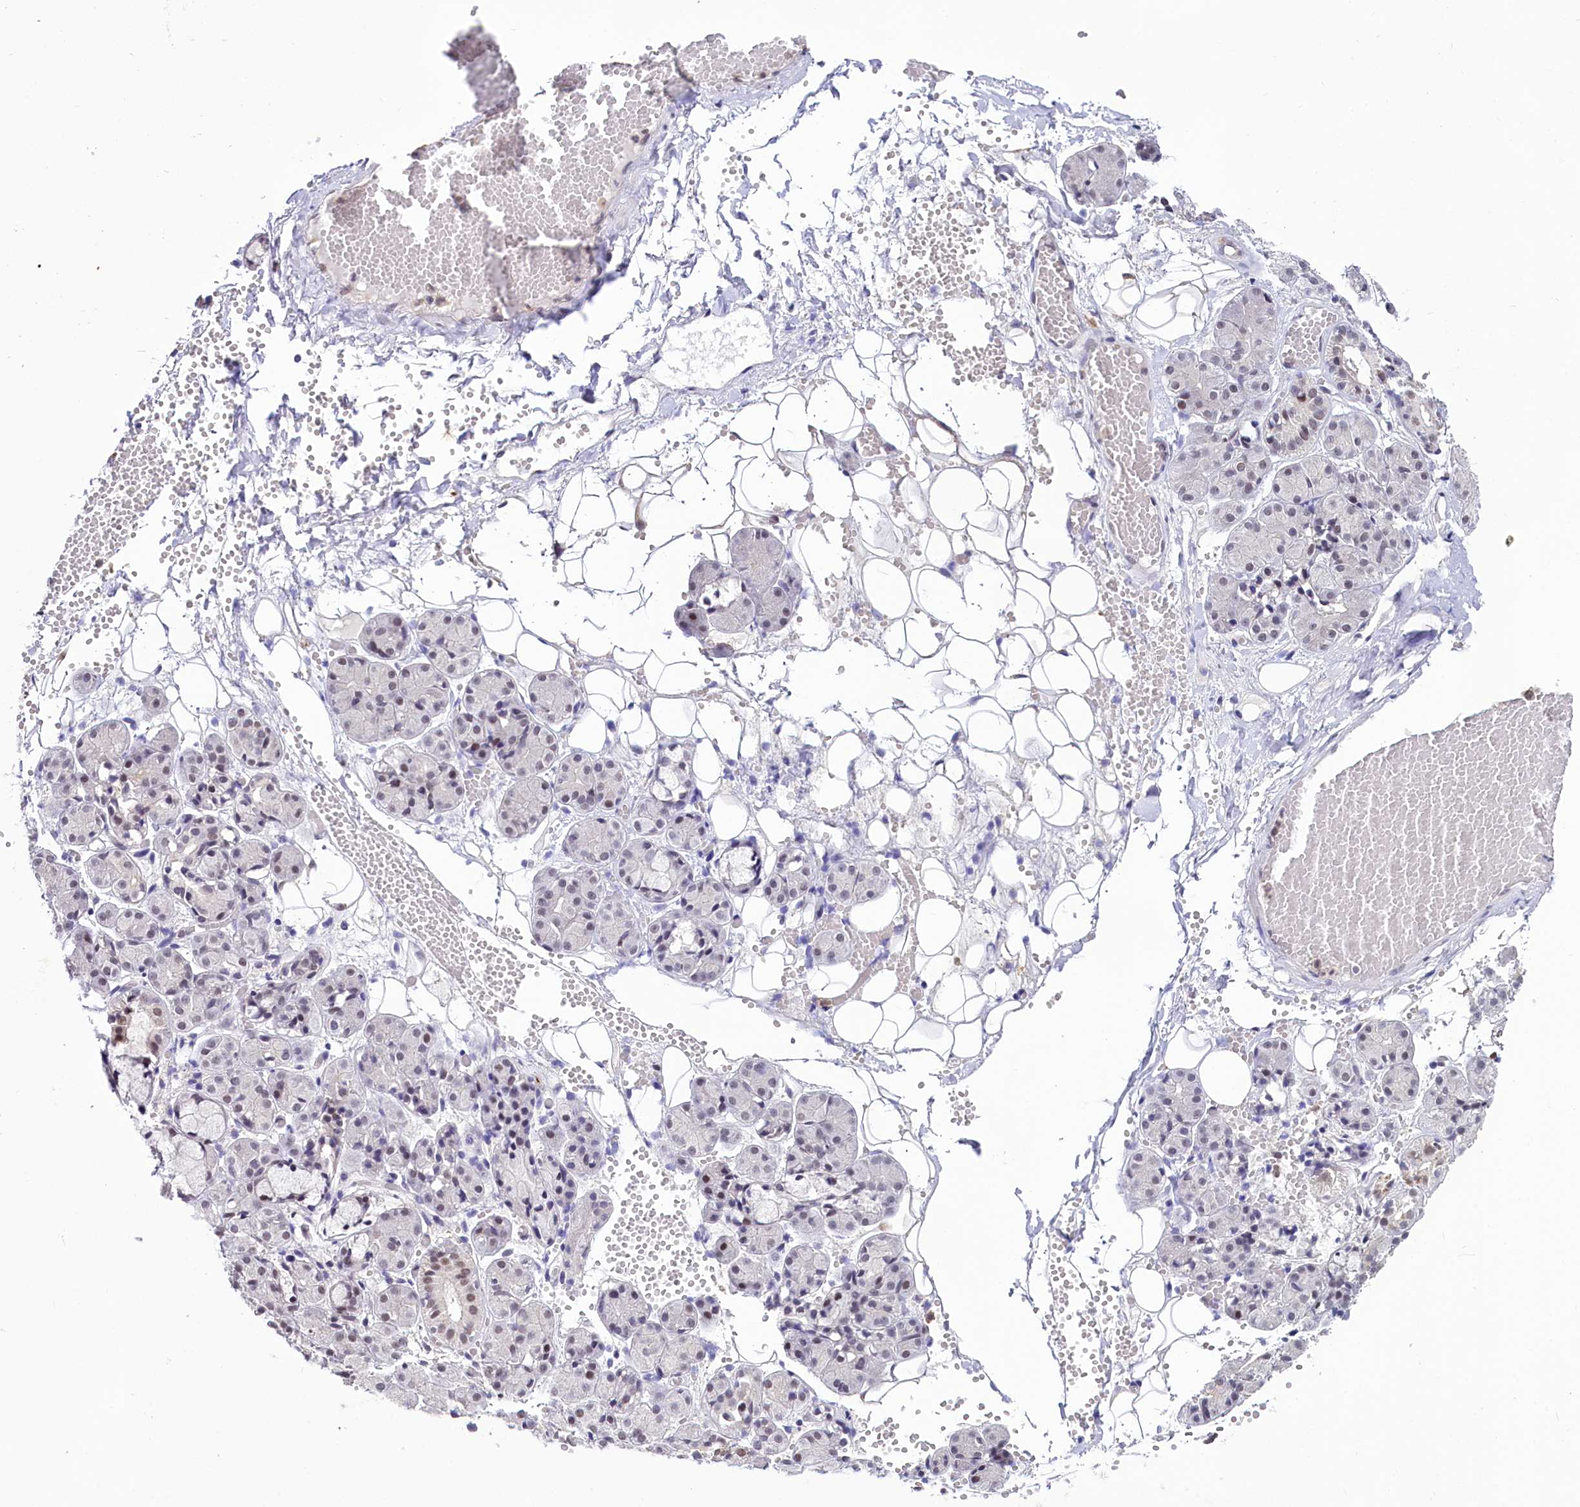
{"staining": {"intensity": "weak", "quantity": "<25%", "location": "nuclear"}, "tissue": "salivary gland", "cell_type": "Glandular cells", "image_type": "normal", "snomed": [{"axis": "morphology", "description": "Normal tissue, NOS"}, {"axis": "topography", "description": "Salivary gland"}], "caption": "Immunohistochemistry (IHC) micrograph of normal salivary gland: human salivary gland stained with DAB displays no significant protein positivity in glandular cells. The staining is performed using DAB brown chromogen with nuclei counter-stained in using hematoxylin.", "gene": "SCAF11", "patient": {"sex": "male", "age": 63}}